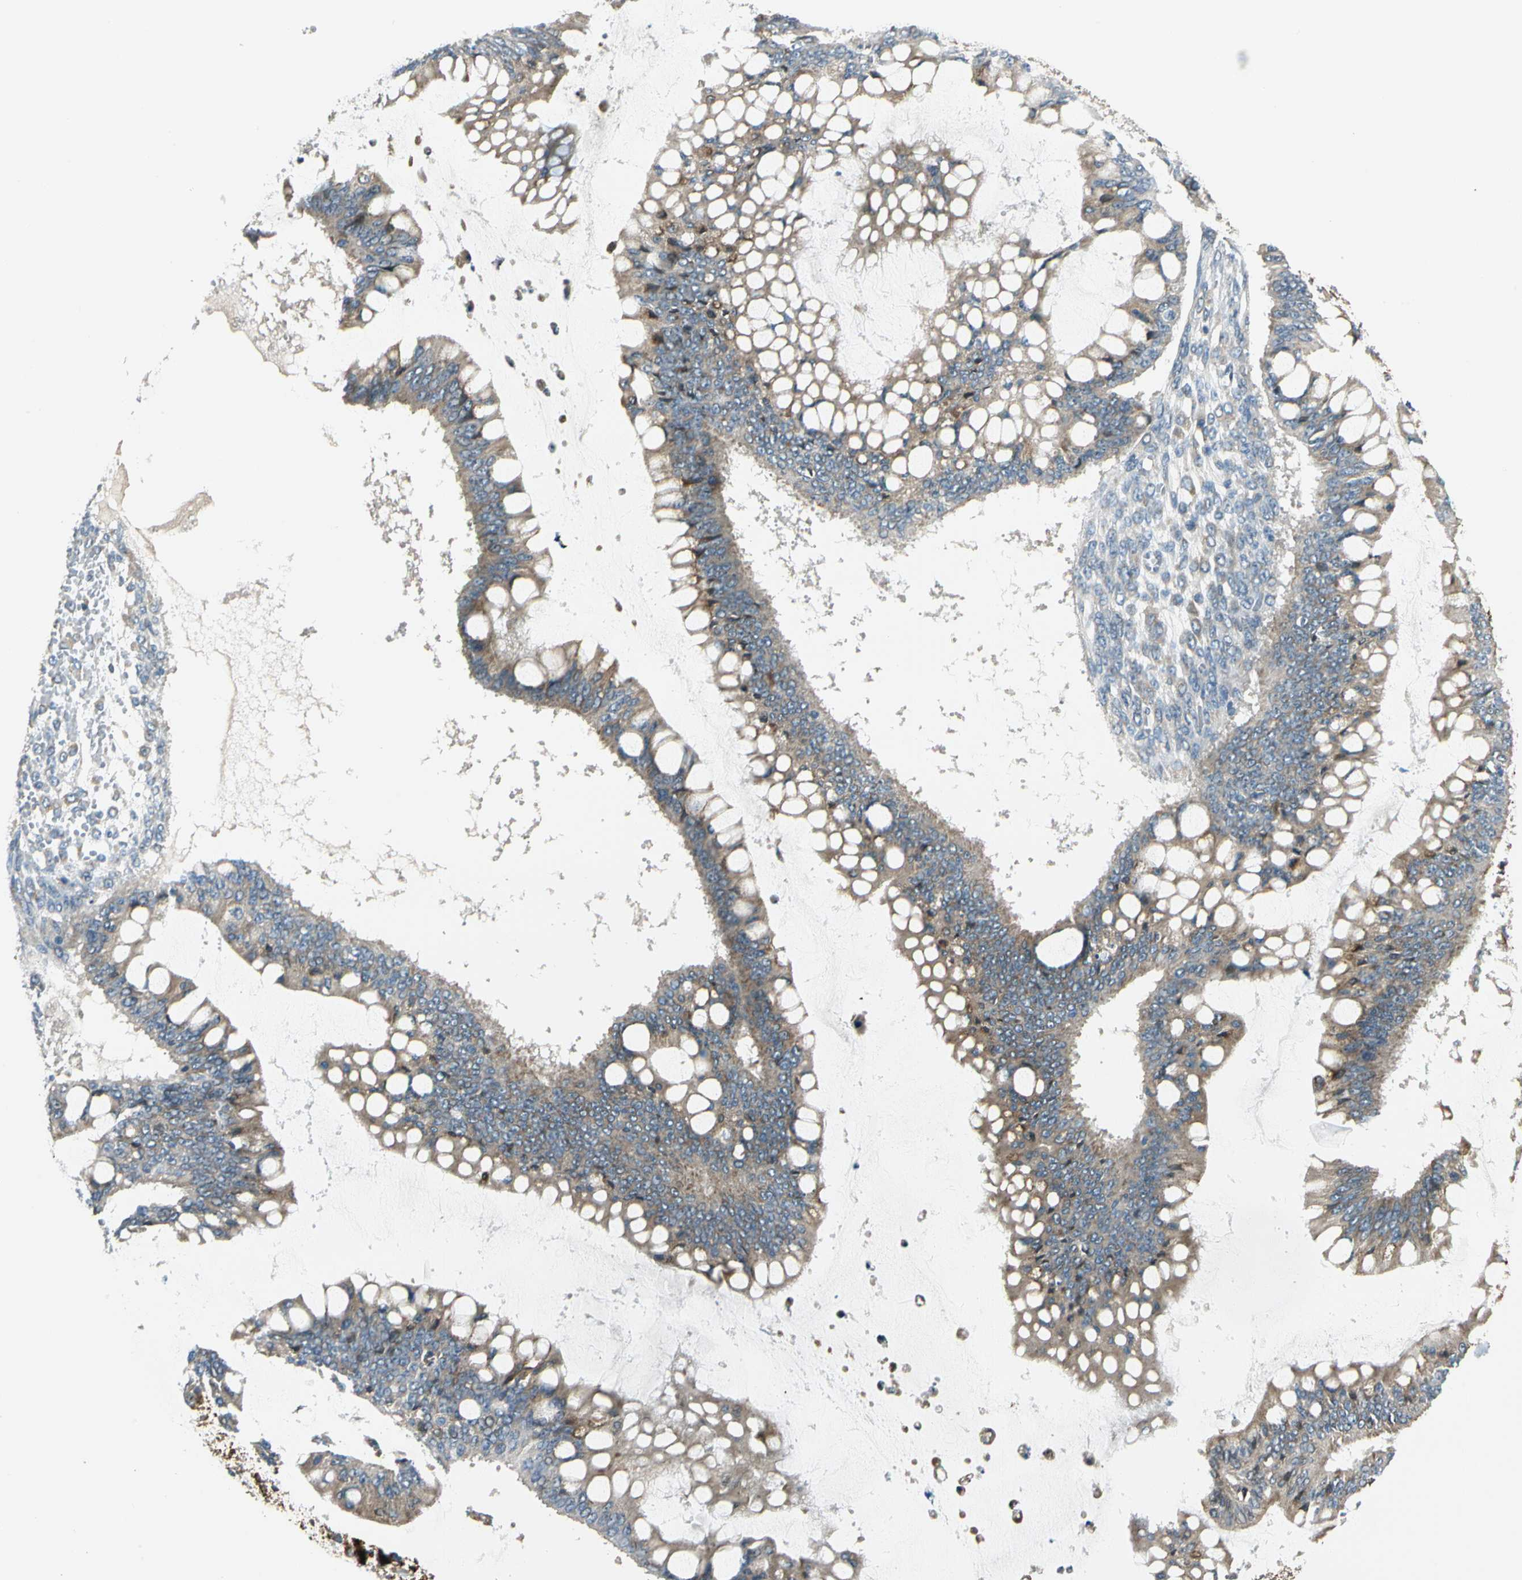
{"staining": {"intensity": "weak", "quantity": ">75%", "location": "cytoplasmic/membranous"}, "tissue": "ovarian cancer", "cell_type": "Tumor cells", "image_type": "cancer", "snomed": [{"axis": "morphology", "description": "Cystadenocarcinoma, mucinous, NOS"}, {"axis": "topography", "description": "Ovary"}], "caption": "Ovarian cancer (mucinous cystadenocarcinoma) stained with immunohistochemistry displays weak cytoplasmic/membranous staining in approximately >75% of tumor cells. (DAB (3,3'-diaminobenzidine) IHC with brightfield microscopy, high magnification).", "gene": "BNIP1", "patient": {"sex": "female", "age": 73}}